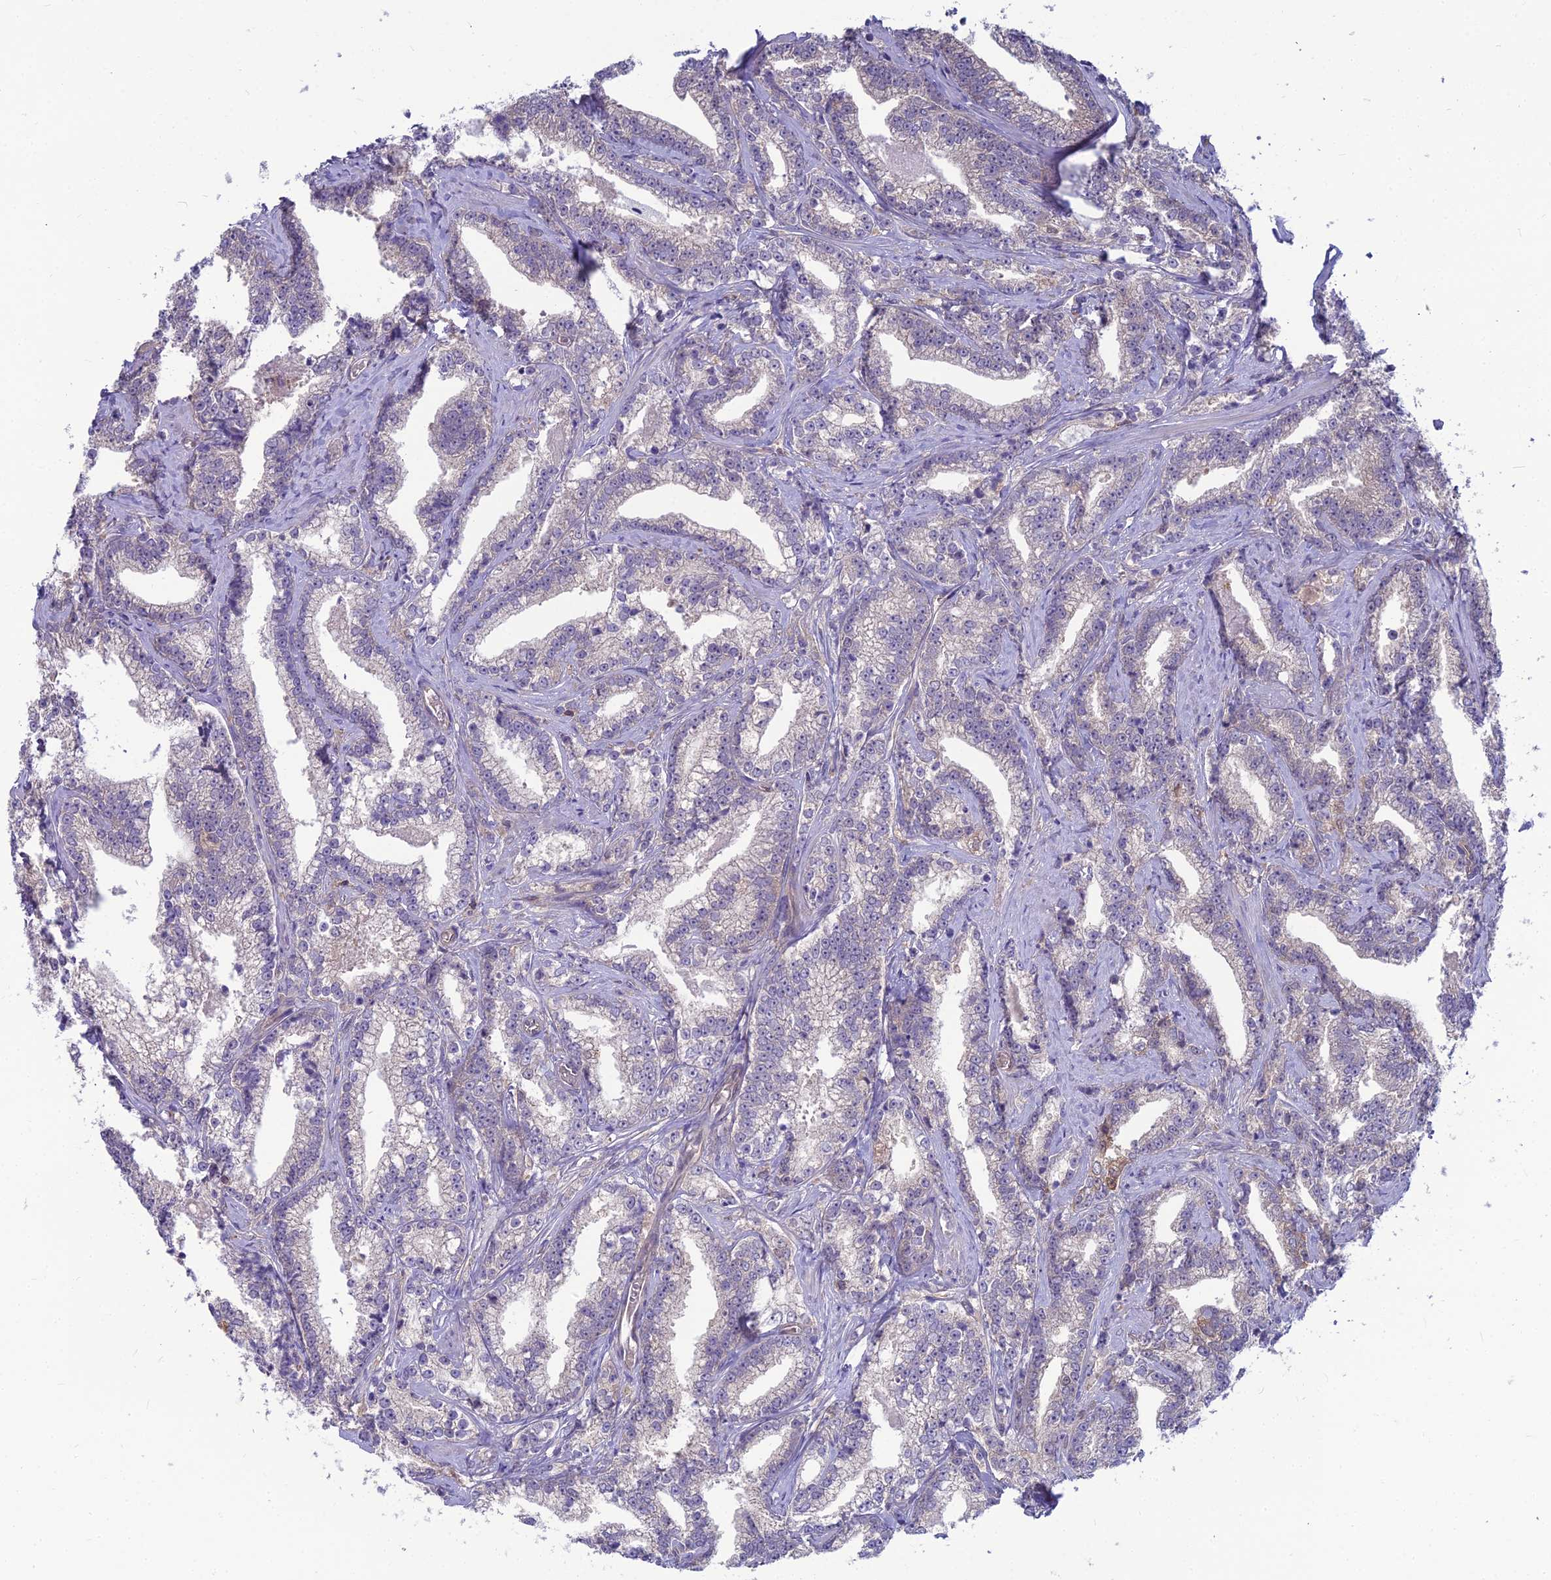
{"staining": {"intensity": "weak", "quantity": "<25%", "location": "cytoplasmic/membranous"}, "tissue": "prostate cancer", "cell_type": "Tumor cells", "image_type": "cancer", "snomed": [{"axis": "morphology", "description": "Adenocarcinoma, High grade"}, {"axis": "topography", "description": "Prostate and seminal vesicle, NOS"}], "caption": "A high-resolution micrograph shows IHC staining of prostate cancer, which exhibits no significant positivity in tumor cells.", "gene": "MVD", "patient": {"sex": "male", "age": 67}}